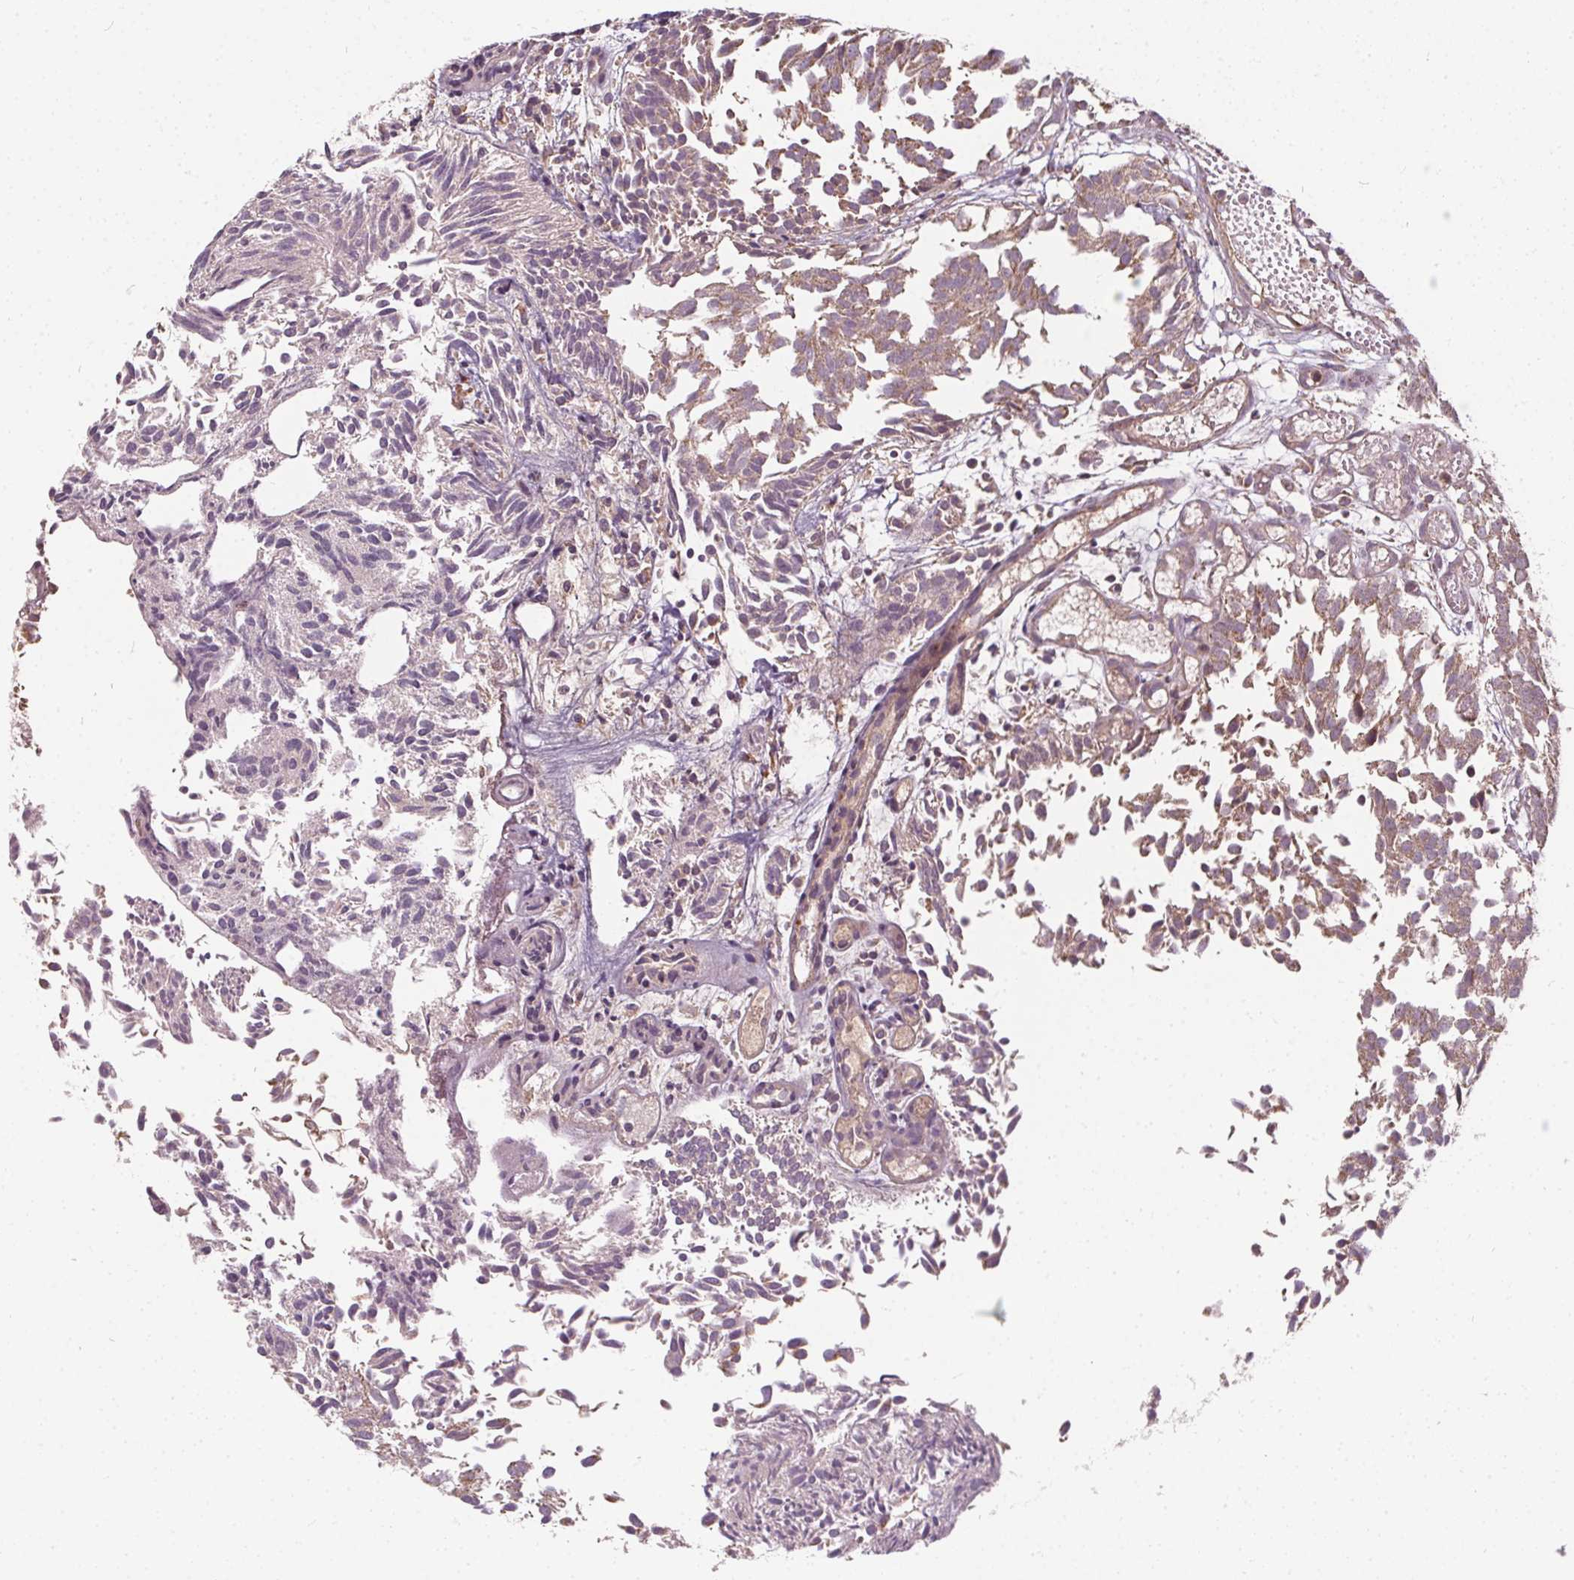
{"staining": {"intensity": "weak", "quantity": "25%-75%", "location": "cytoplasmic/membranous"}, "tissue": "urothelial cancer", "cell_type": "Tumor cells", "image_type": "cancer", "snomed": [{"axis": "morphology", "description": "Urothelial carcinoma, Low grade"}, {"axis": "topography", "description": "Urinary bladder"}], "caption": "High-magnification brightfield microscopy of urothelial cancer stained with DAB (3,3'-diaminobenzidine) (brown) and counterstained with hematoxylin (blue). tumor cells exhibit weak cytoplasmic/membranous positivity is seen in about25%-75% of cells.", "gene": "ORAI2", "patient": {"sex": "male", "age": 70}}